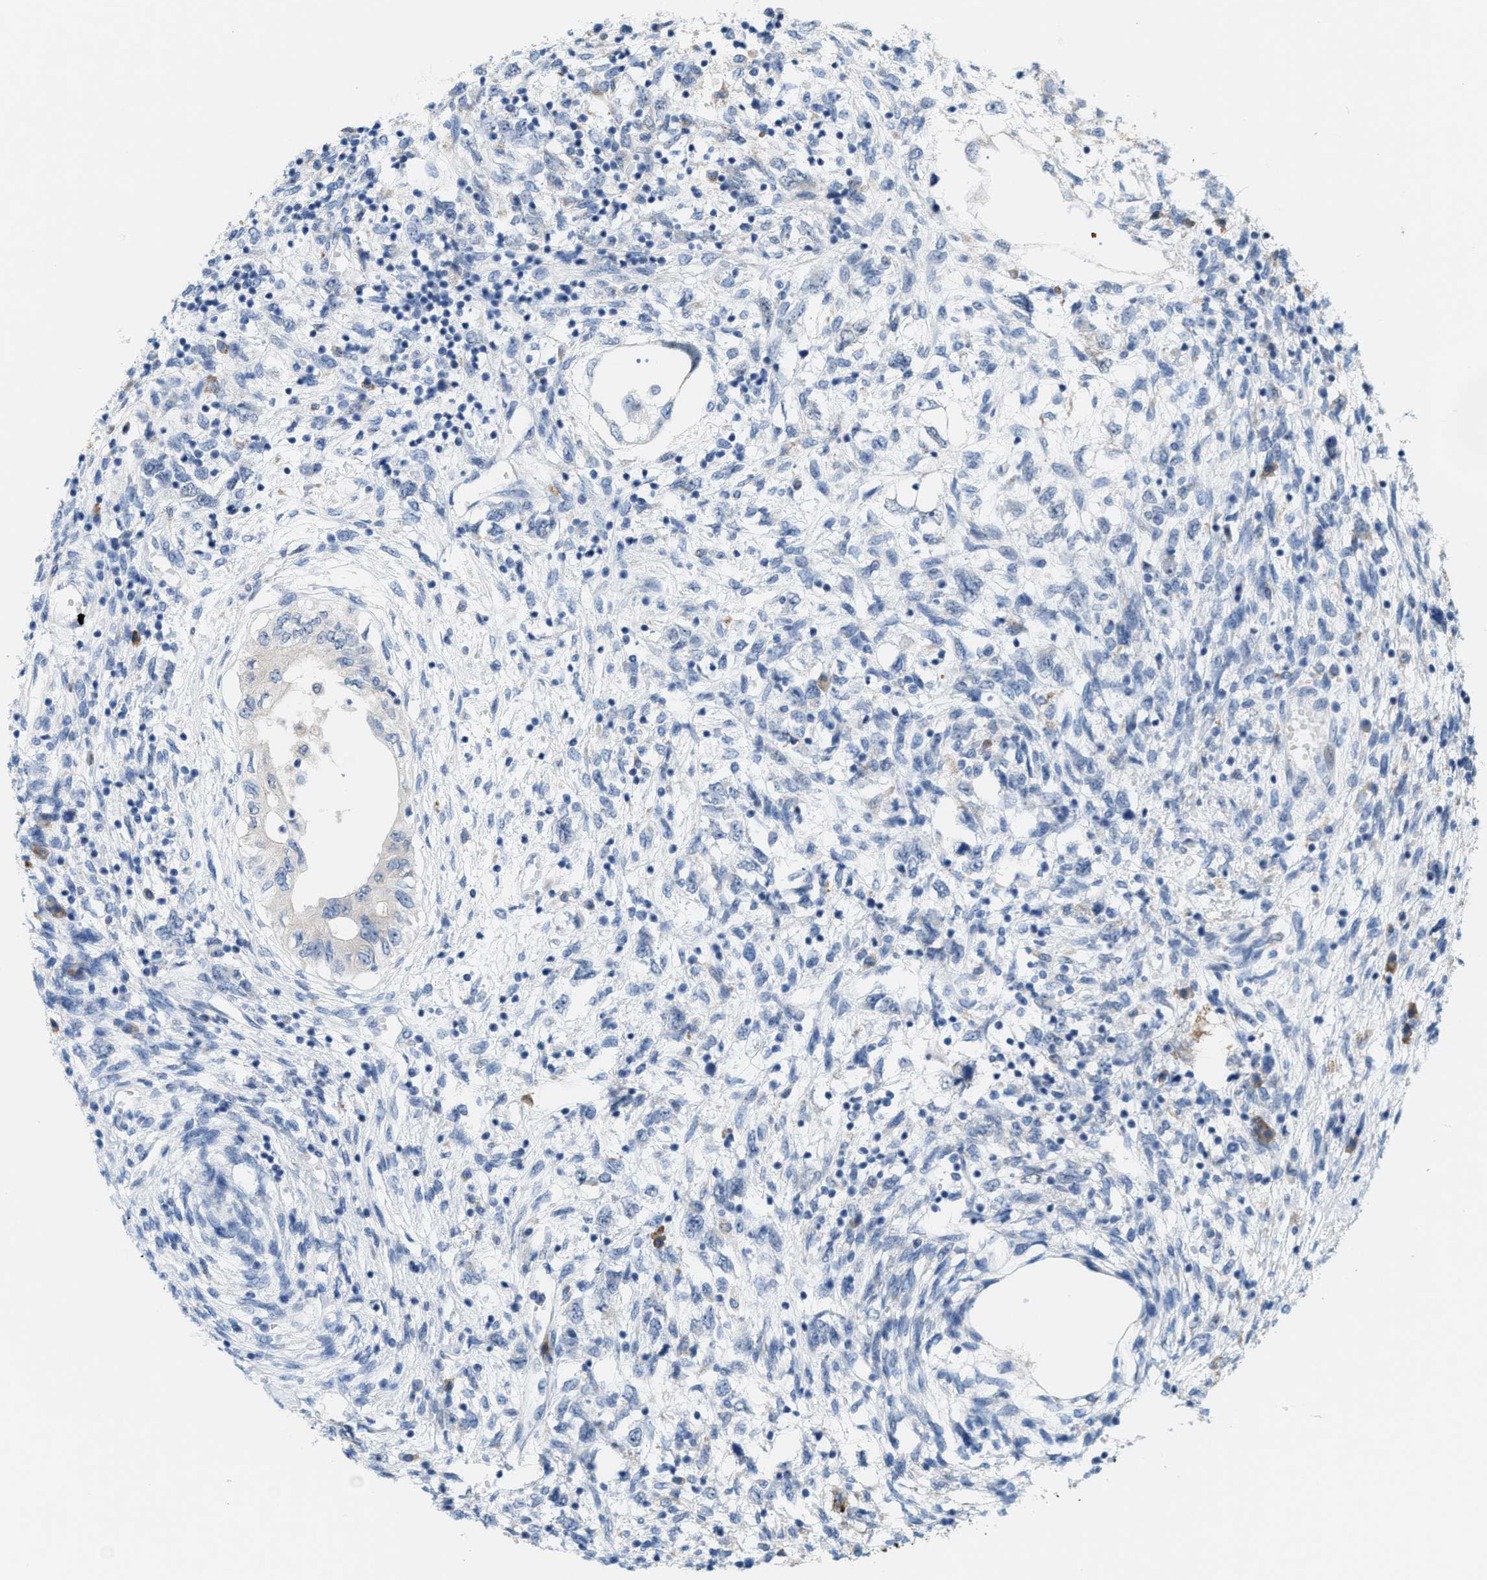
{"staining": {"intensity": "negative", "quantity": "none", "location": "none"}, "tissue": "testis cancer", "cell_type": "Tumor cells", "image_type": "cancer", "snomed": [{"axis": "morphology", "description": "Seminoma, NOS"}, {"axis": "topography", "description": "Testis"}], "caption": "The IHC image has no significant expression in tumor cells of seminoma (testis) tissue.", "gene": "KIFC3", "patient": {"sex": "male", "age": 28}}